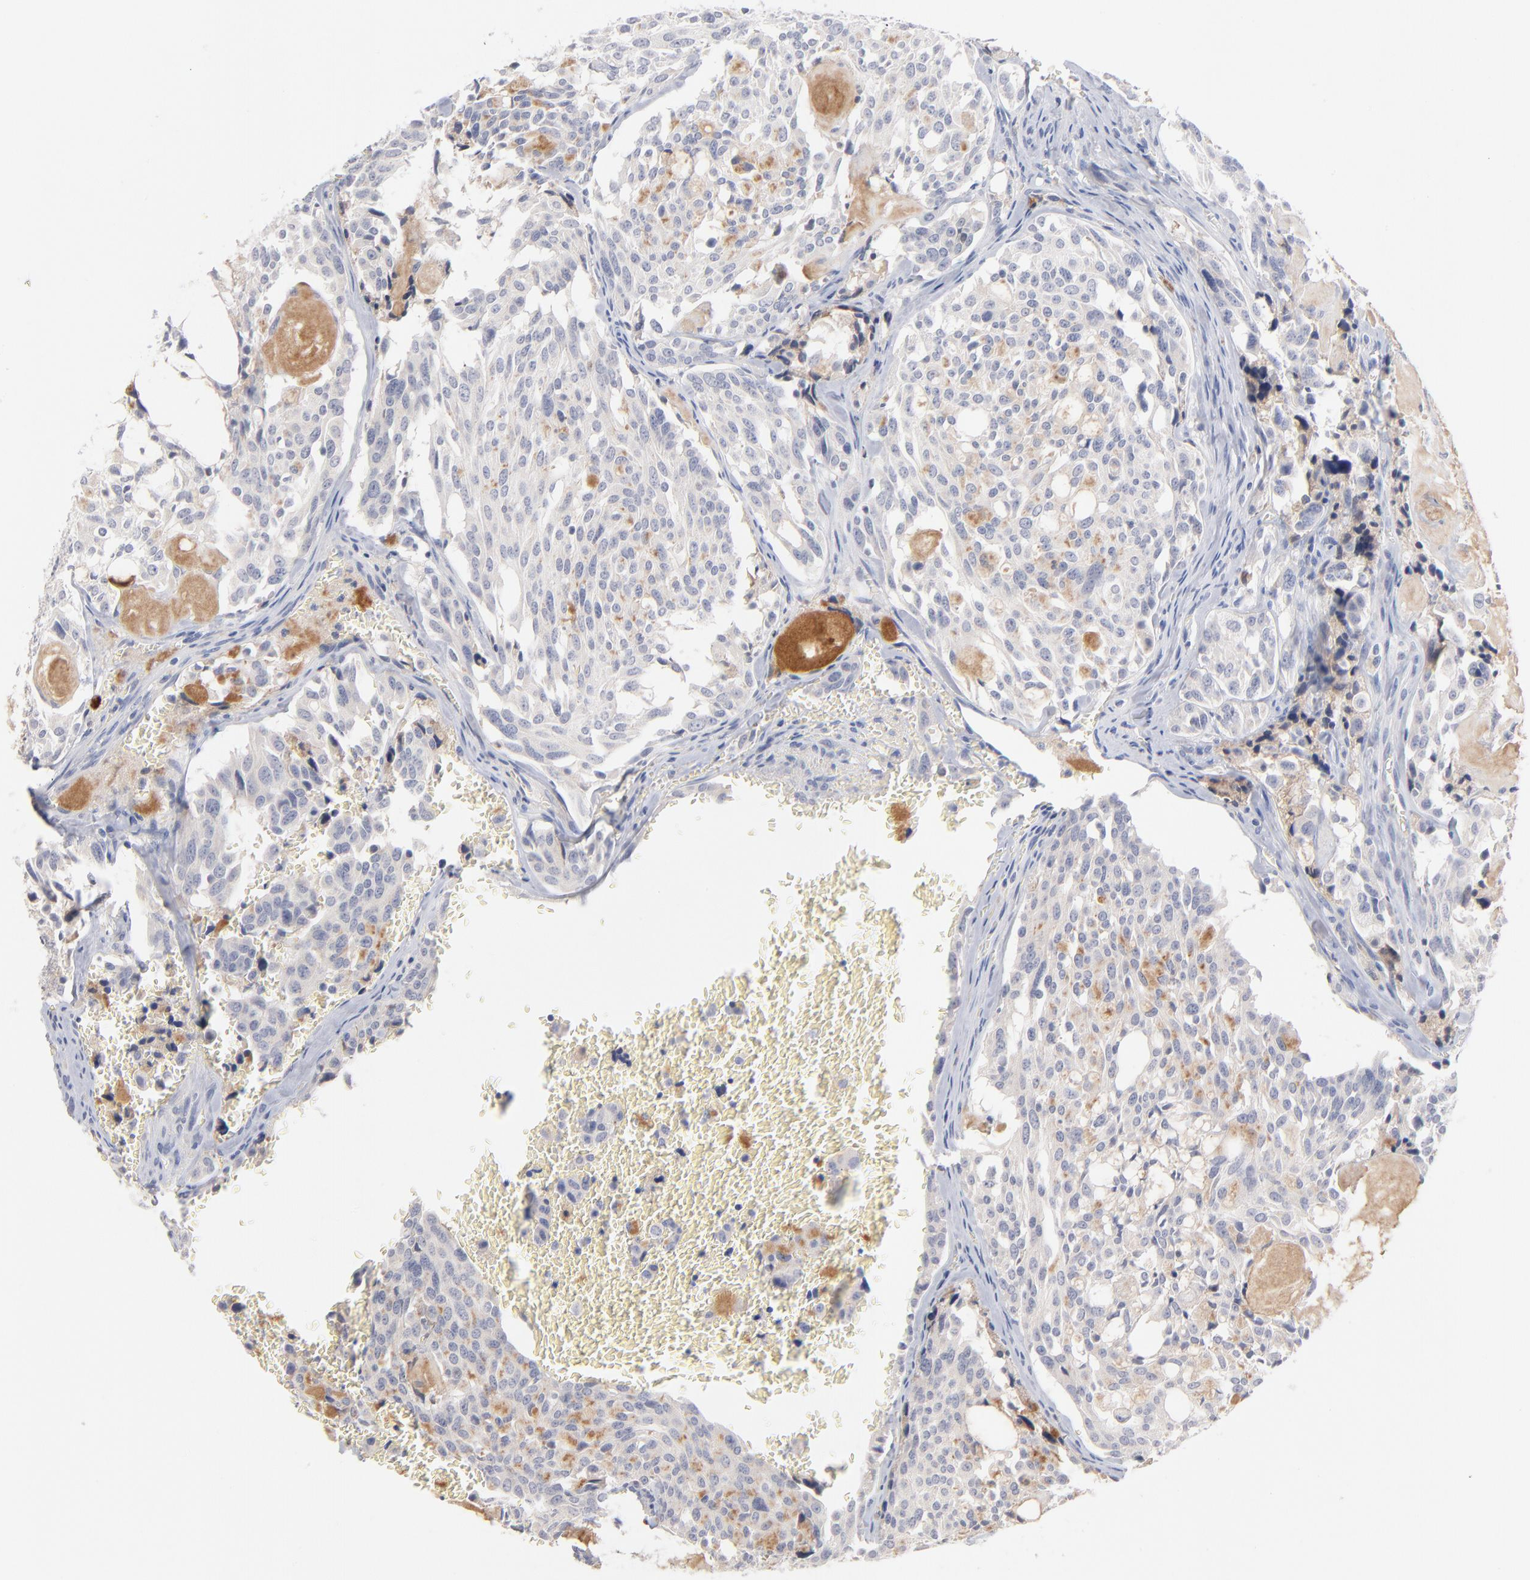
{"staining": {"intensity": "weak", "quantity": "25%-75%", "location": "cytoplasmic/membranous"}, "tissue": "thyroid cancer", "cell_type": "Tumor cells", "image_type": "cancer", "snomed": [{"axis": "morphology", "description": "Carcinoma, NOS"}, {"axis": "morphology", "description": "Carcinoid, malignant, NOS"}, {"axis": "topography", "description": "Thyroid gland"}], "caption": "Protein expression analysis of carcinoid (malignant) (thyroid) reveals weak cytoplasmic/membranous expression in about 25%-75% of tumor cells. Immunohistochemistry stains the protein of interest in brown and the nuclei are stained blue.", "gene": "F12", "patient": {"sex": "male", "age": 33}}